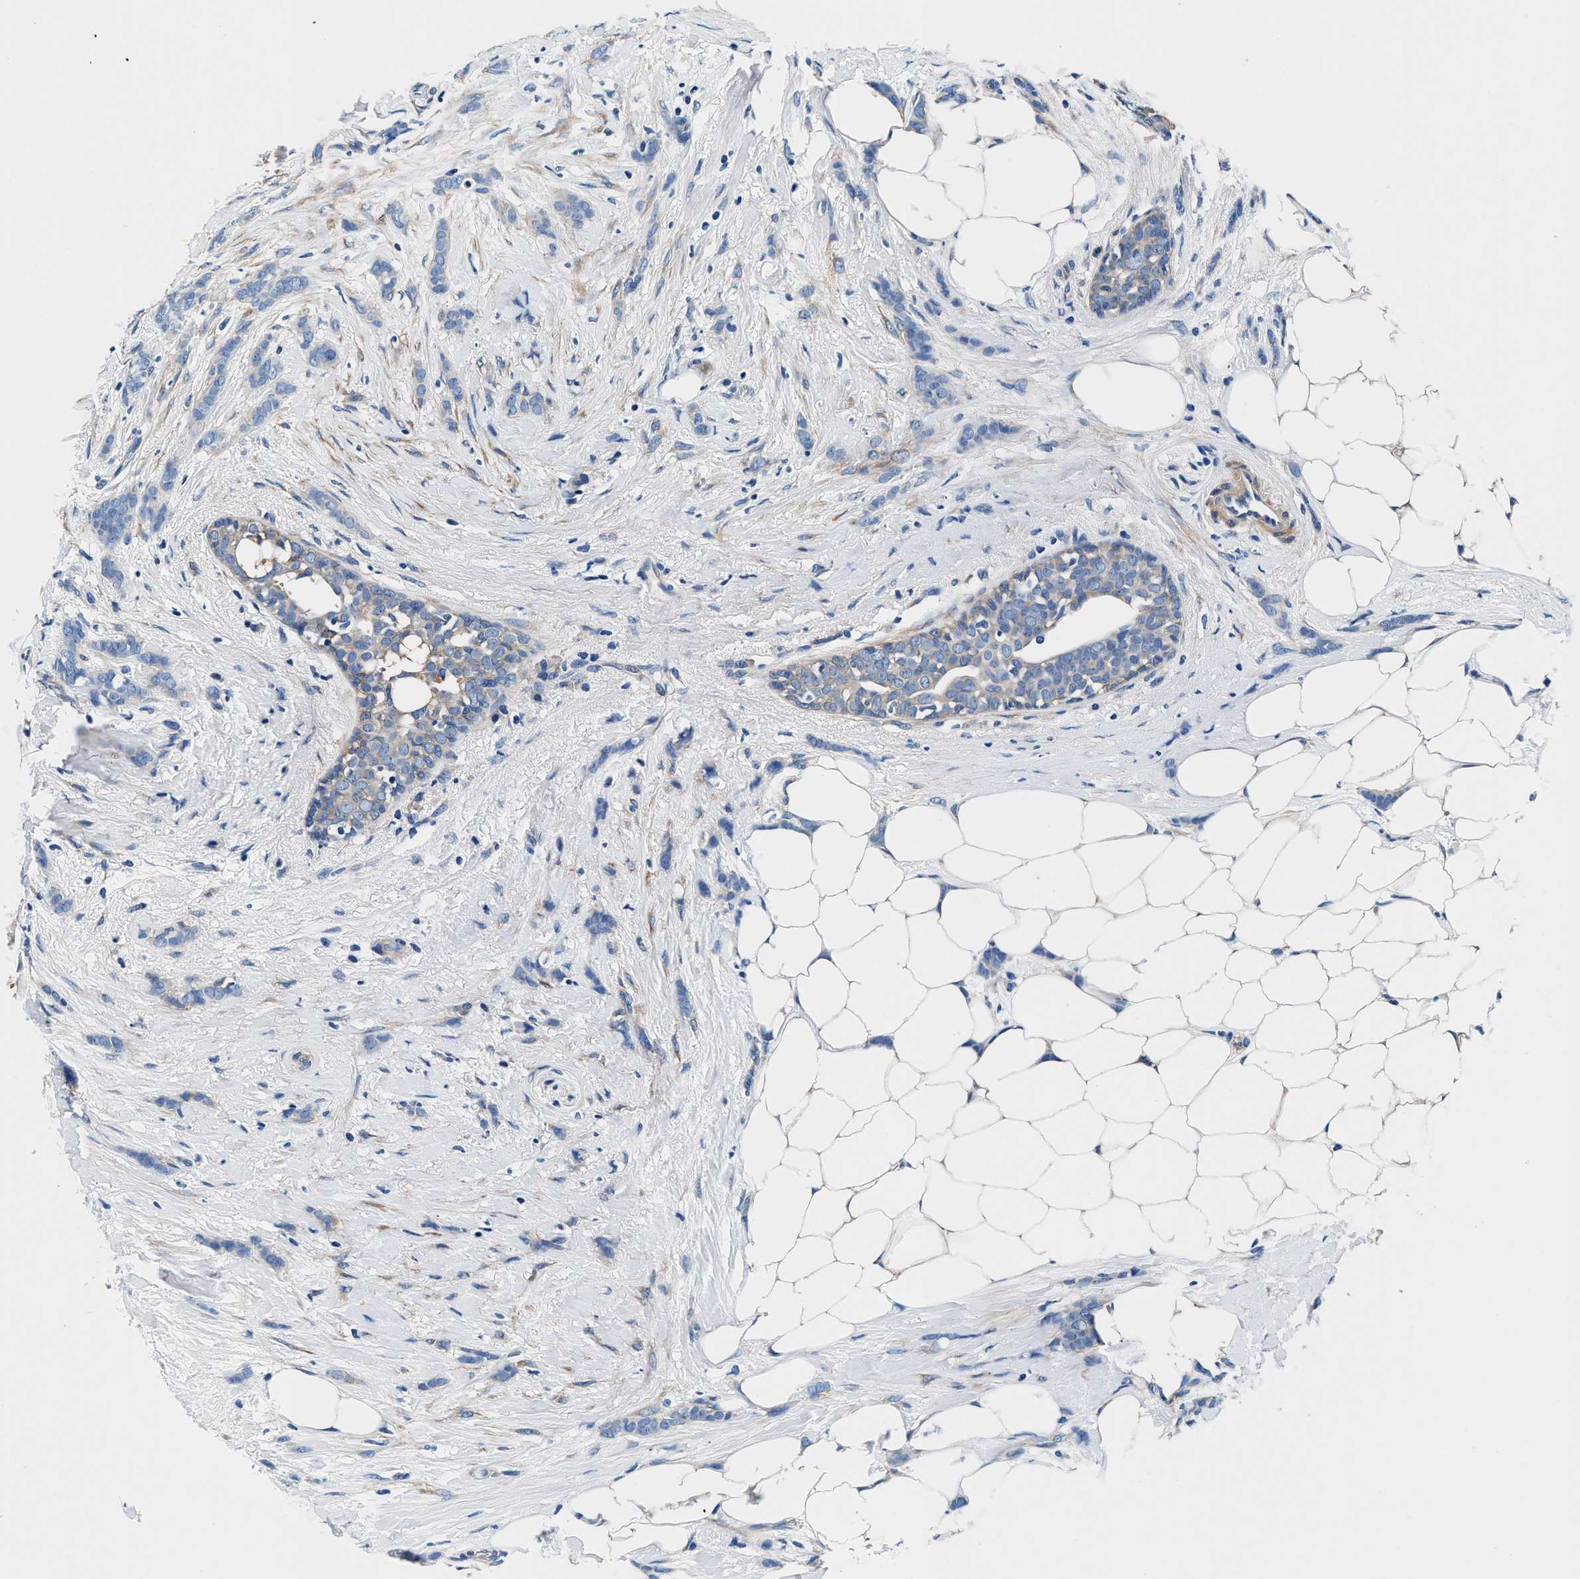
{"staining": {"intensity": "negative", "quantity": "none", "location": "none"}, "tissue": "breast cancer", "cell_type": "Tumor cells", "image_type": "cancer", "snomed": [{"axis": "morphology", "description": "Lobular carcinoma, in situ"}, {"axis": "morphology", "description": "Lobular carcinoma"}, {"axis": "topography", "description": "Breast"}], "caption": "The immunohistochemistry histopathology image has no significant positivity in tumor cells of lobular carcinoma (breast) tissue.", "gene": "NEU1", "patient": {"sex": "female", "age": 41}}